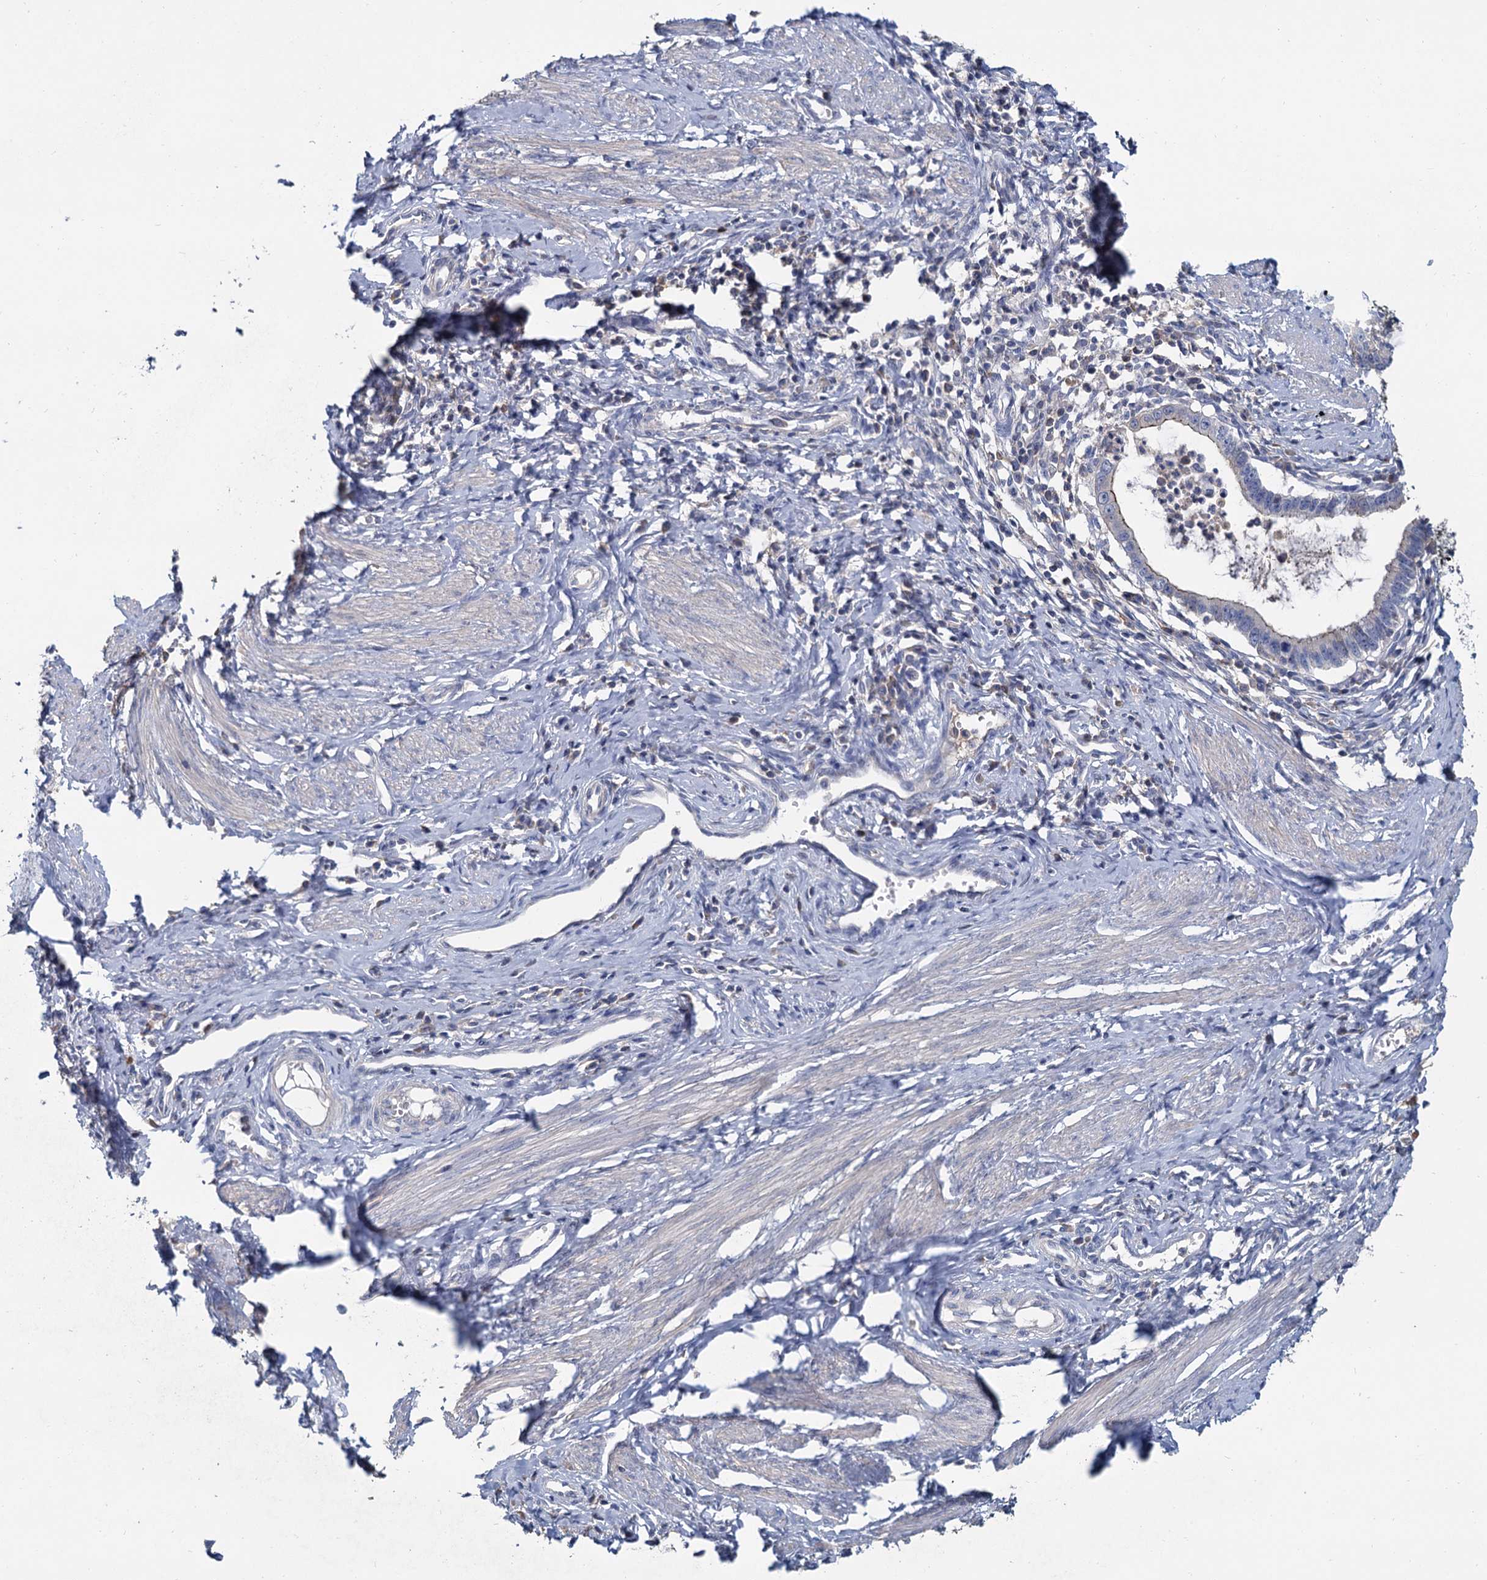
{"staining": {"intensity": "weak", "quantity": "<25%", "location": "cytoplasmic/membranous"}, "tissue": "cervical cancer", "cell_type": "Tumor cells", "image_type": "cancer", "snomed": [{"axis": "morphology", "description": "Adenocarcinoma, NOS"}, {"axis": "topography", "description": "Cervix"}], "caption": "There is no significant expression in tumor cells of cervical cancer.", "gene": "ACSM3", "patient": {"sex": "female", "age": 36}}